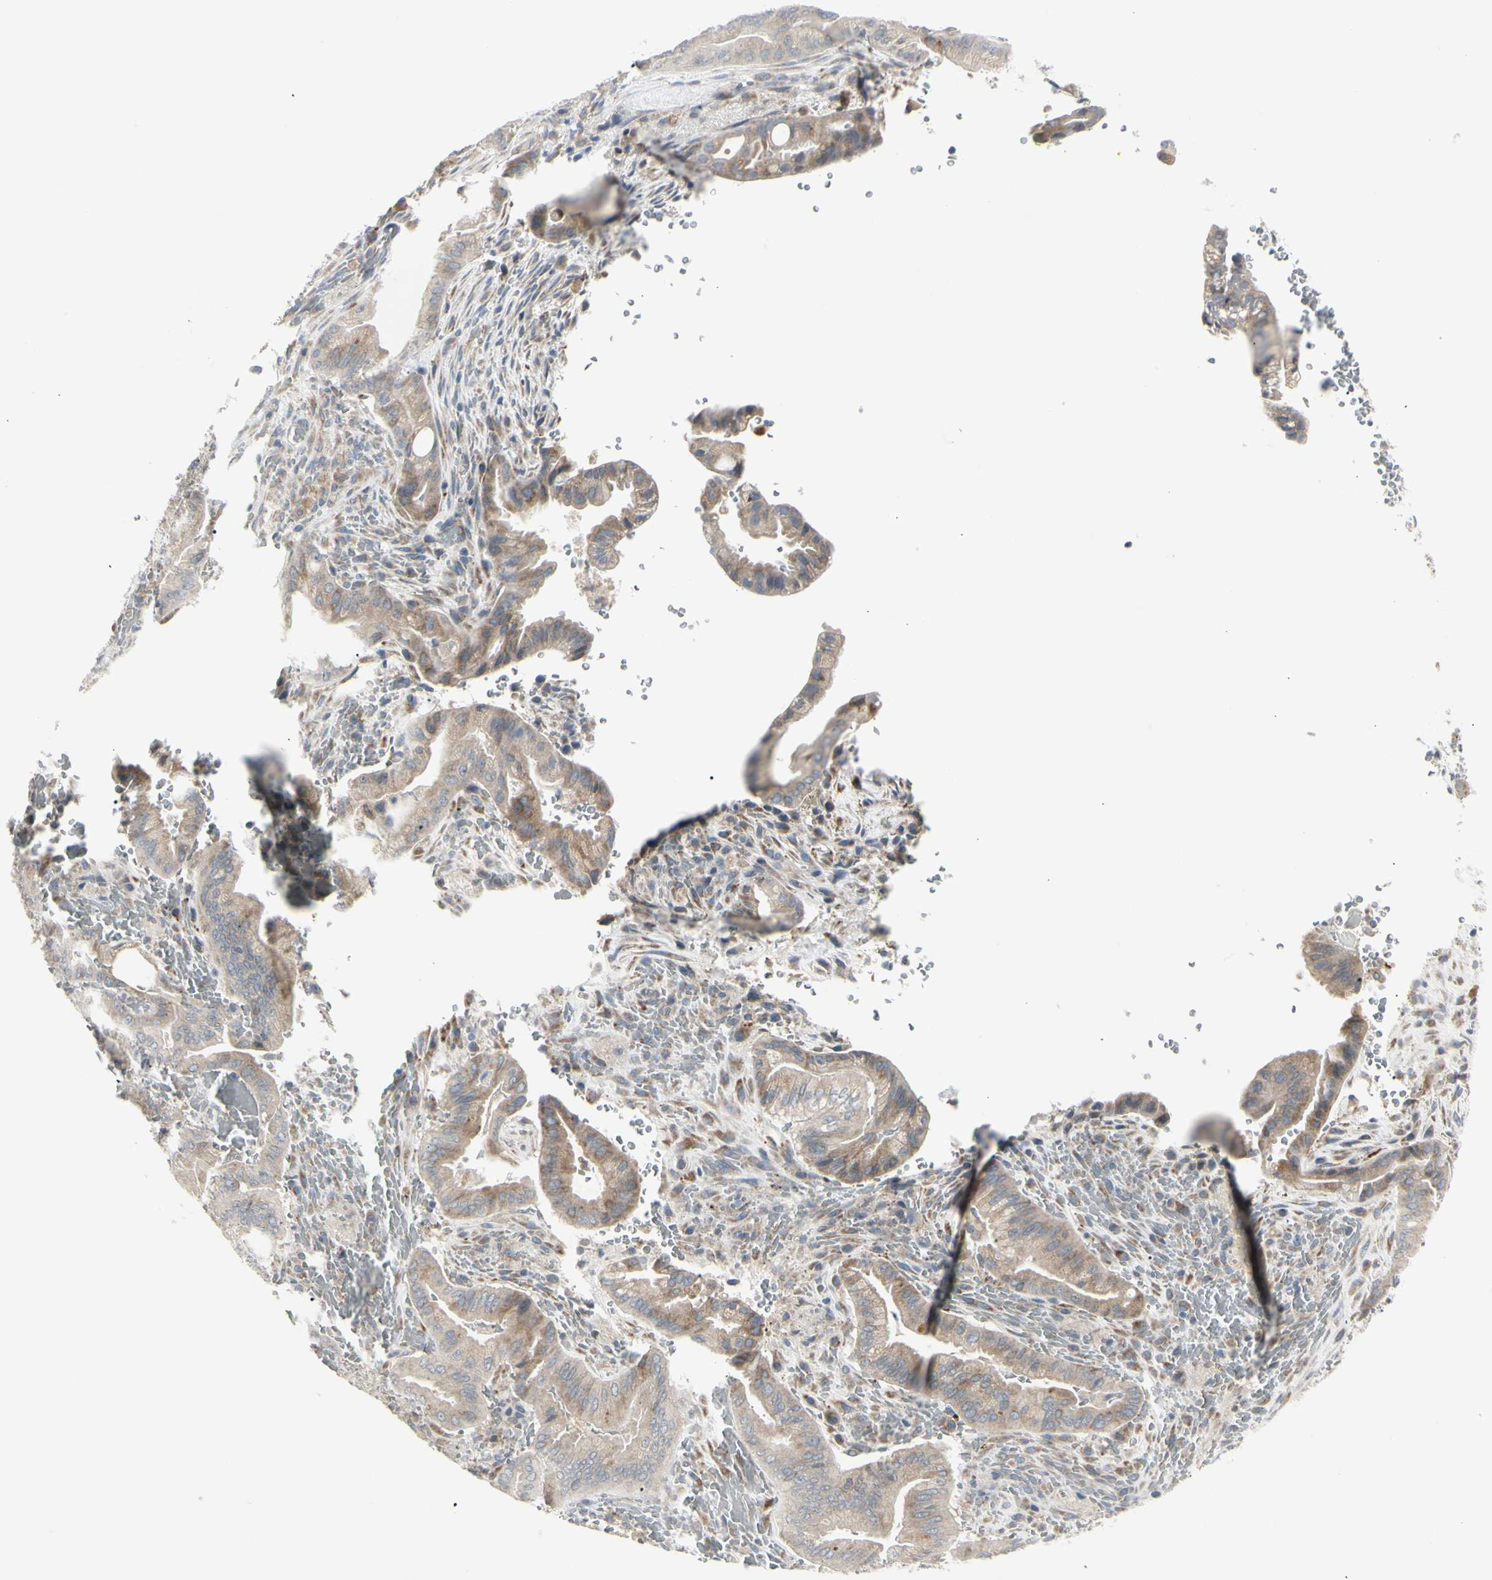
{"staining": {"intensity": "moderate", "quantity": ">75%", "location": "cytoplasmic/membranous"}, "tissue": "liver cancer", "cell_type": "Tumor cells", "image_type": "cancer", "snomed": [{"axis": "morphology", "description": "Cholangiocarcinoma"}, {"axis": "topography", "description": "Liver"}], "caption": "A brown stain labels moderate cytoplasmic/membranous expression of a protein in cholangiocarcinoma (liver) tumor cells.", "gene": "GRN", "patient": {"sex": "female", "age": 68}}